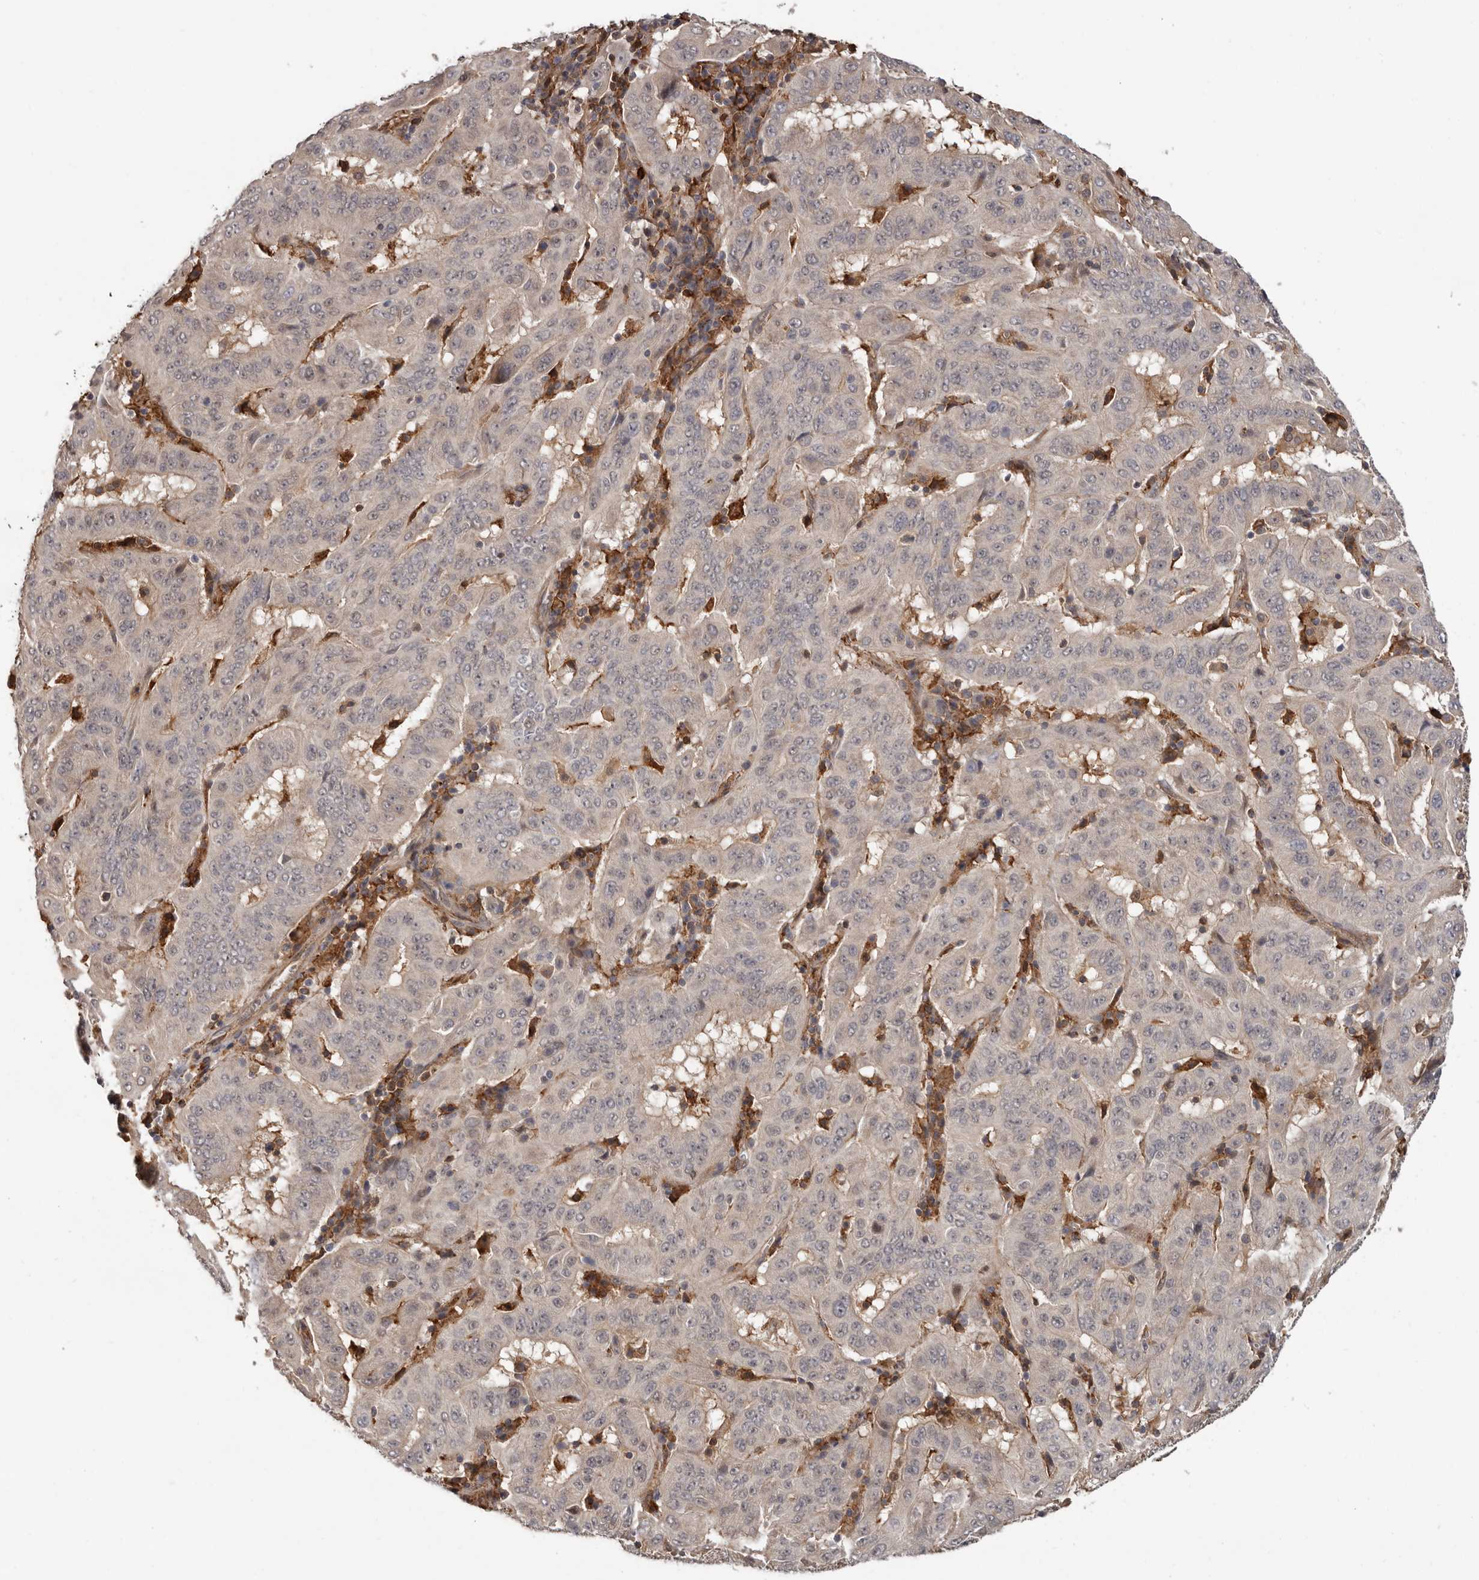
{"staining": {"intensity": "negative", "quantity": "none", "location": "none"}, "tissue": "pancreatic cancer", "cell_type": "Tumor cells", "image_type": "cancer", "snomed": [{"axis": "morphology", "description": "Adenocarcinoma, NOS"}, {"axis": "topography", "description": "Pancreas"}], "caption": "Immunohistochemical staining of pancreatic cancer (adenocarcinoma) demonstrates no significant staining in tumor cells. (DAB (3,3'-diaminobenzidine) IHC with hematoxylin counter stain).", "gene": "PRR12", "patient": {"sex": "male", "age": 63}}